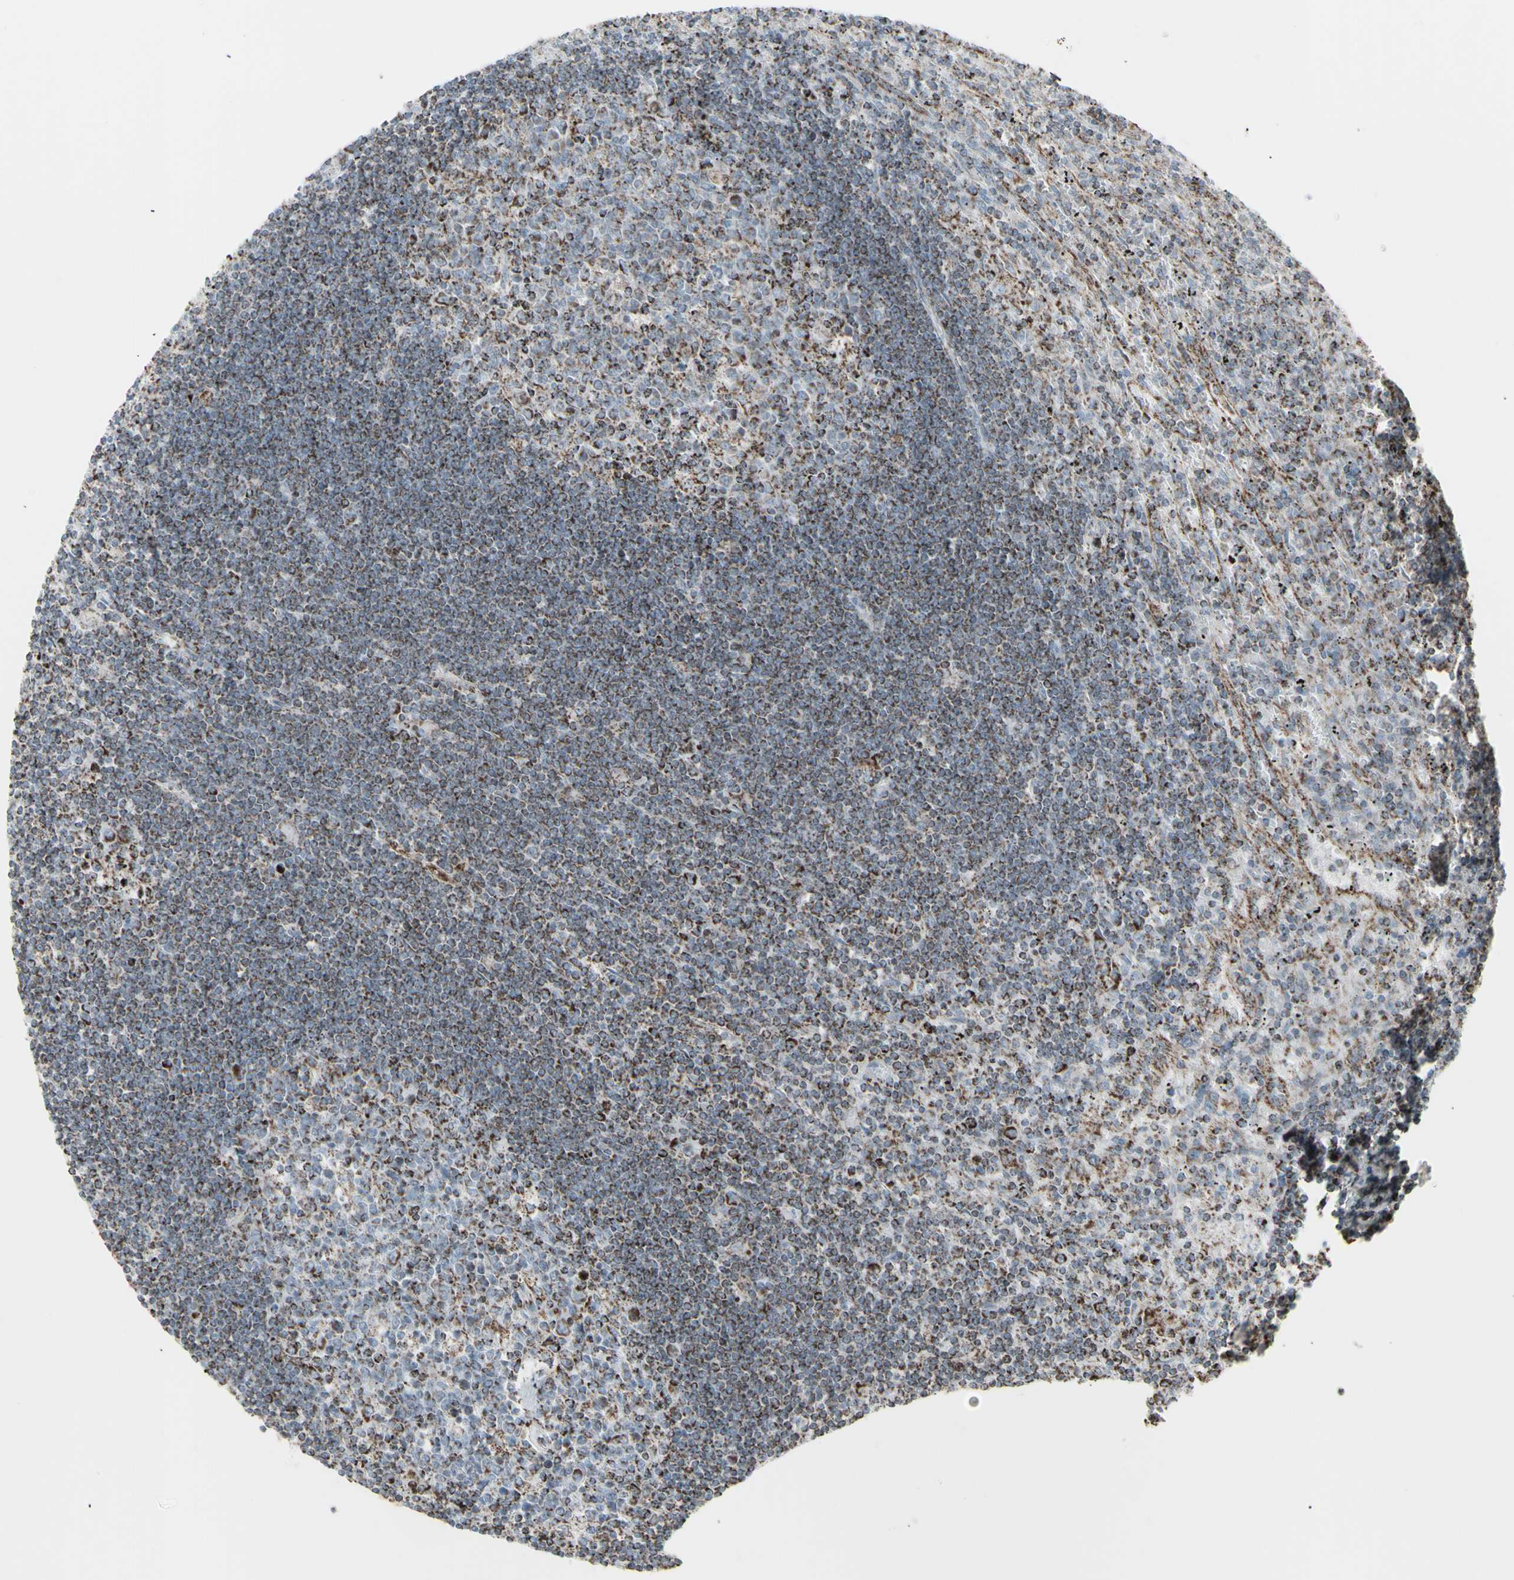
{"staining": {"intensity": "moderate", "quantity": "25%-75%", "location": "cytoplasmic/membranous"}, "tissue": "lymphoma", "cell_type": "Tumor cells", "image_type": "cancer", "snomed": [{"axis": "morphology", "description": "Malignant lymphoma, non-Hodgkin's type, Low grade"}, {"axis": "topography", "description": "Spleen"}], "caption": "The immunohistochemical stain highlights moderate cytoplasmic/membranous positivity in tumor cells of lymphoma tissue.", "gene": "PLGRKT", "patient": {"sex": "male", "age": 76}}